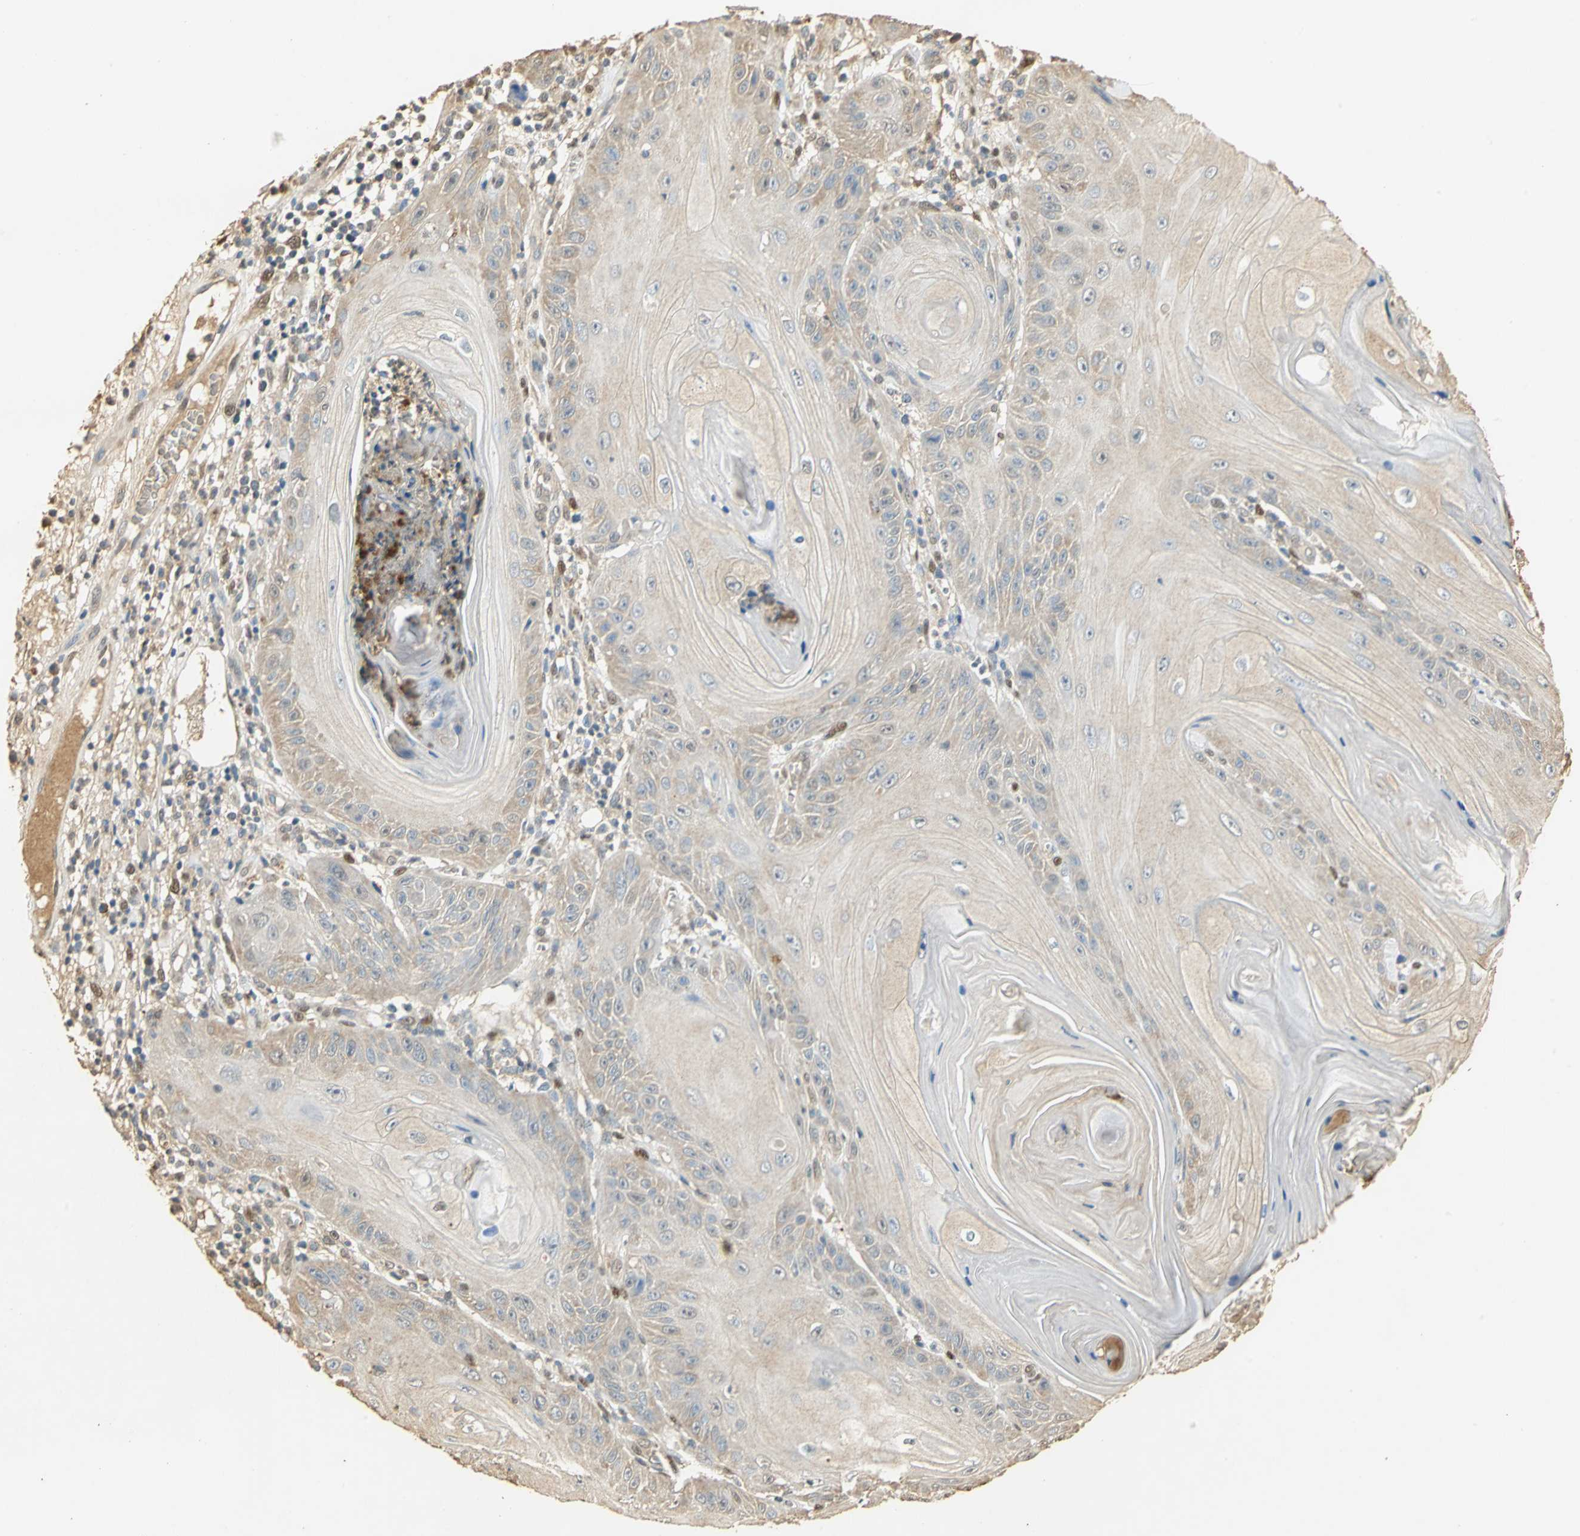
{"staining": {"intensity": "weak", "quantity": ">75%", "location": "cytoplasmic/membranous"}, "tissue": "skin cancer", "cell_type": "Tumor cells", "image_type": "cancer", "snomed": [{"axis": "morphology", "description": "Squamous cell carcinoma, NOS"}, {"axis": "topography", "description": "Skin"}], "caption": "Skin cancer was stained to show a protein in brown. There is low levels of weak cytoplasmic/membranous staining in approximately >75% of tumor cells.", "gene": "GAPDH", "patient": {"sex": "female", "age": 78}}